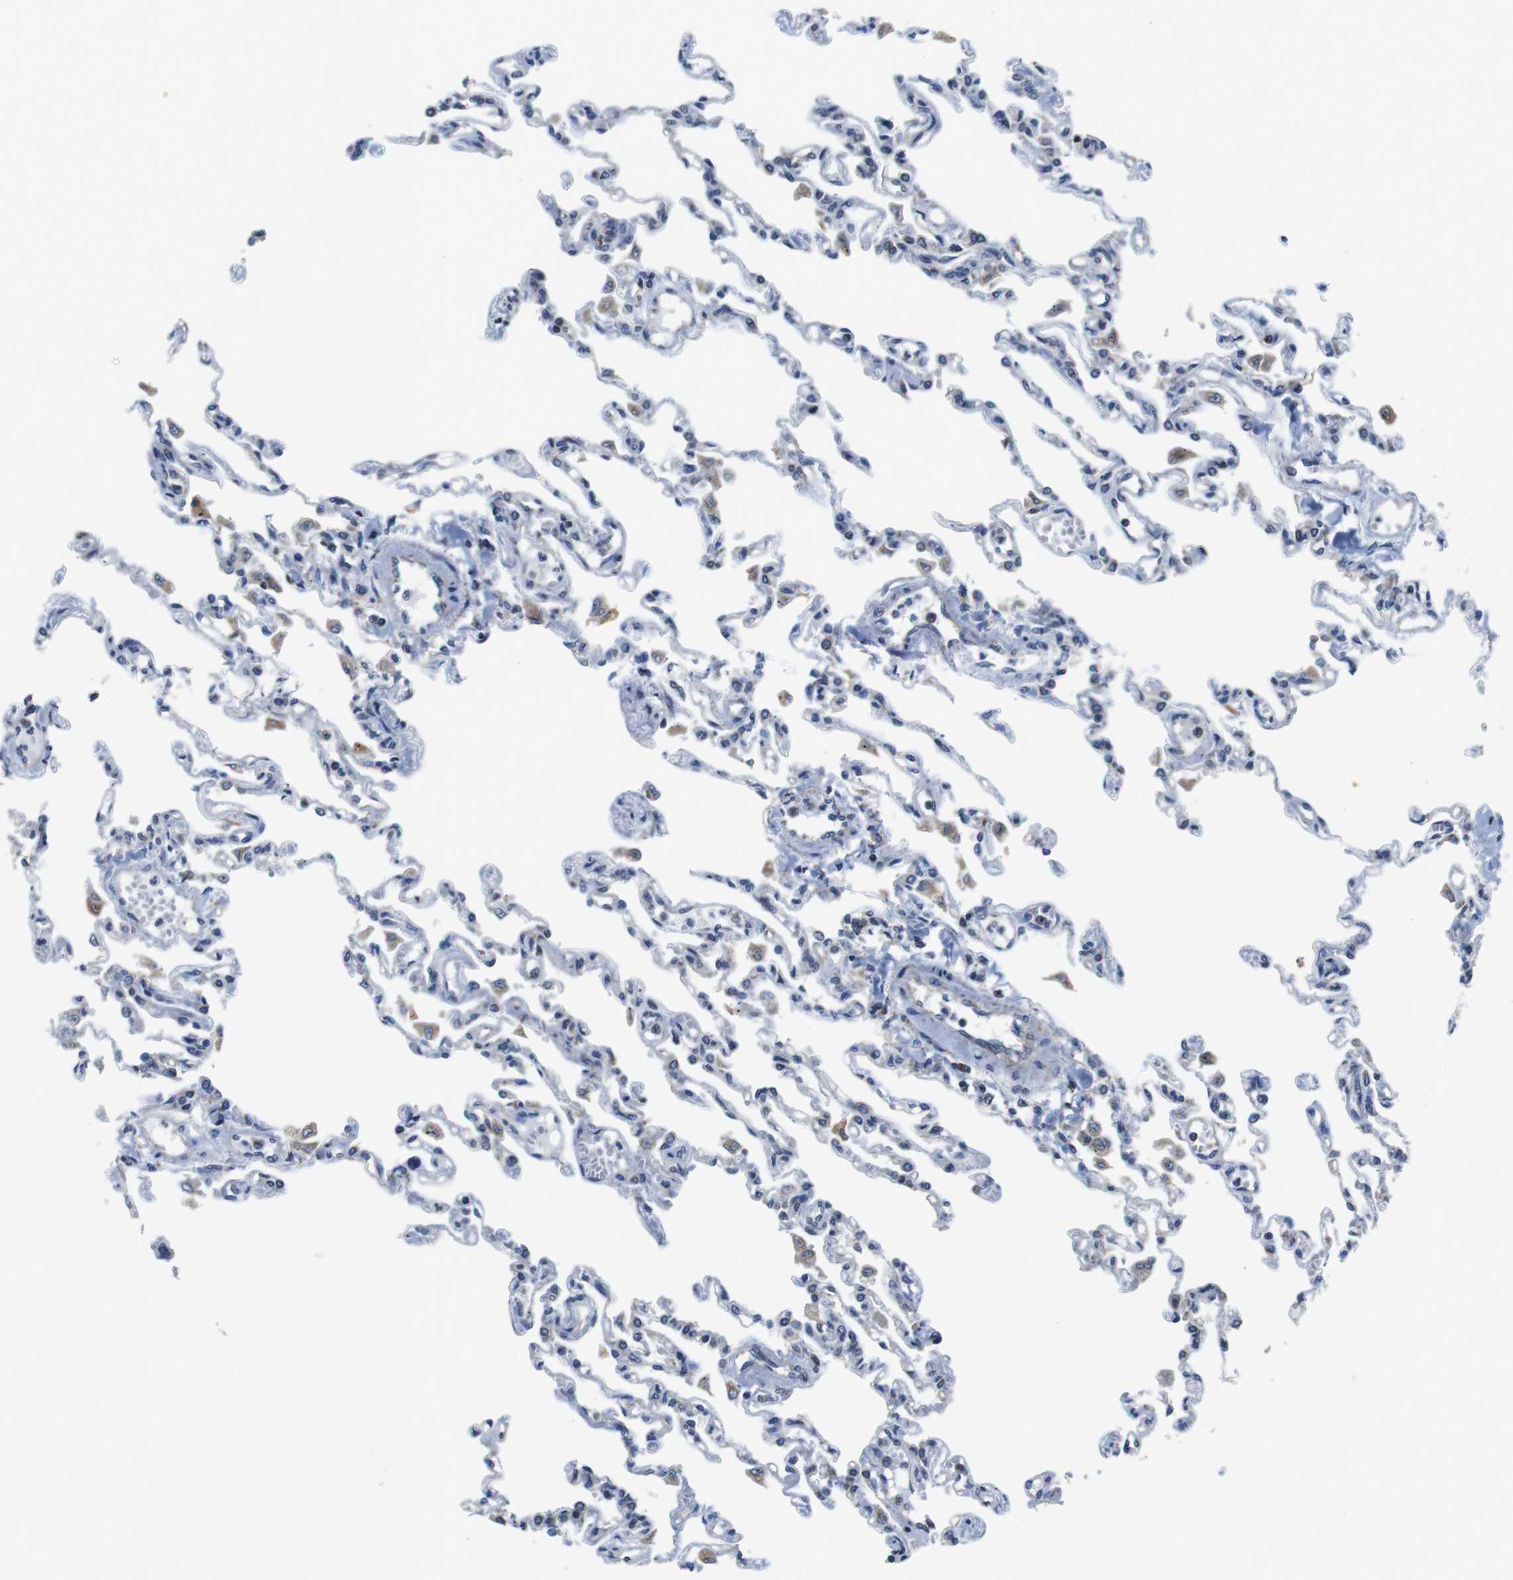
{"staining": {"intensity": "negative", "quantity": "none", "location": "none"}, "tissue": "lung", "cell_type": "Alveolar cells", "image_type": "normal", "snomed": [{"axis": "morphology", "description": "Normal tissue, NOS"}, {"axis": "topography", "description": "Lung"}], "caption": "Human lung stained for a protein using immunohistochemistry exhibits no staining in alveolar cells.", "gene": "LRP4", "patient": {"sex": "male", "age": 21}}